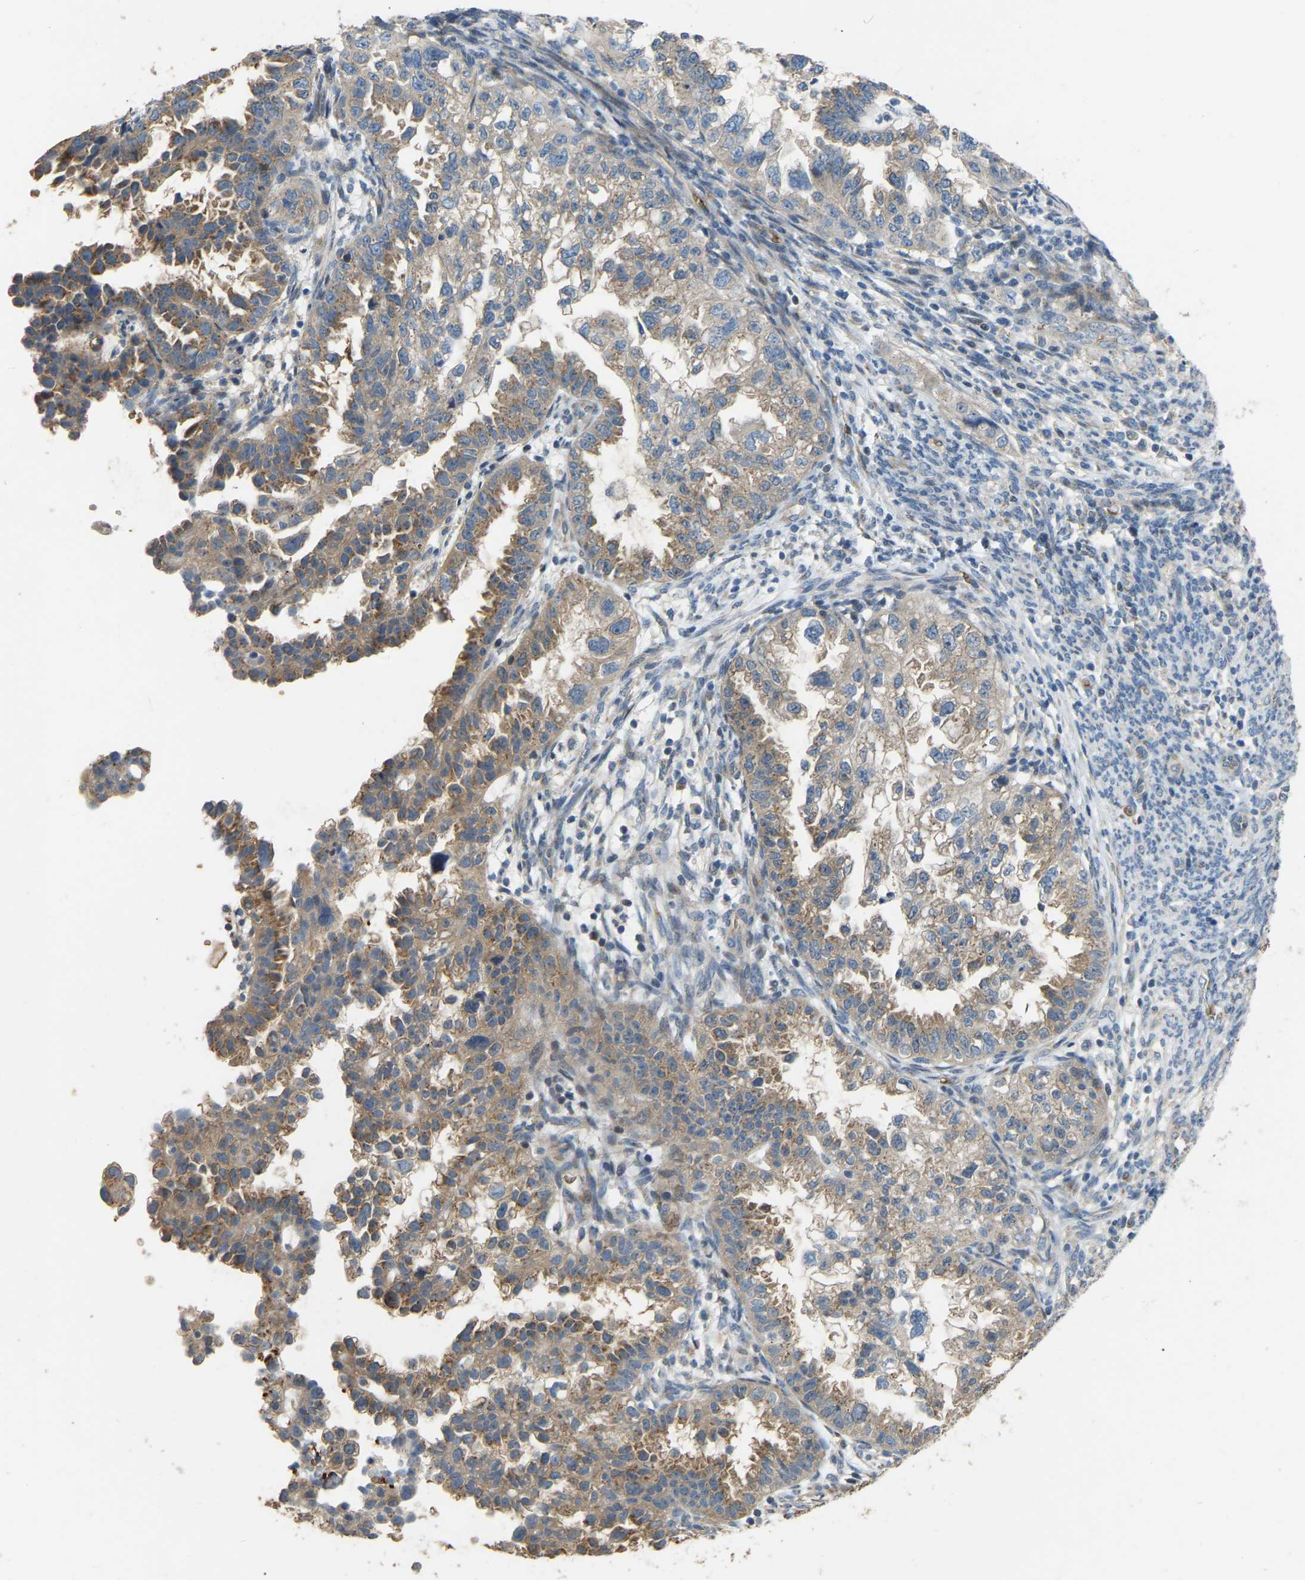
{"staining": {"intensity": "moderate", "quantity": ">75%", "location": "cytoplasmic/membranous"}, "tissue": "endometrial cancer", "cell_type": "Tumor cells", "image_type": "cancer", "snomed": [{"axis": "morphology", "description": "Adenocarcinoma, NOS"}, {"axis": "topography", "description": "Endometrium"}], "caption": "Brown immunohistochemical staining in adenocarcinoma (endometrial) reveals moderate cytoplasmic/membranous staining in about >75% of tumor cells.", "gene": "CFAP298", "patient": {"sex": "female", "age": 85}}